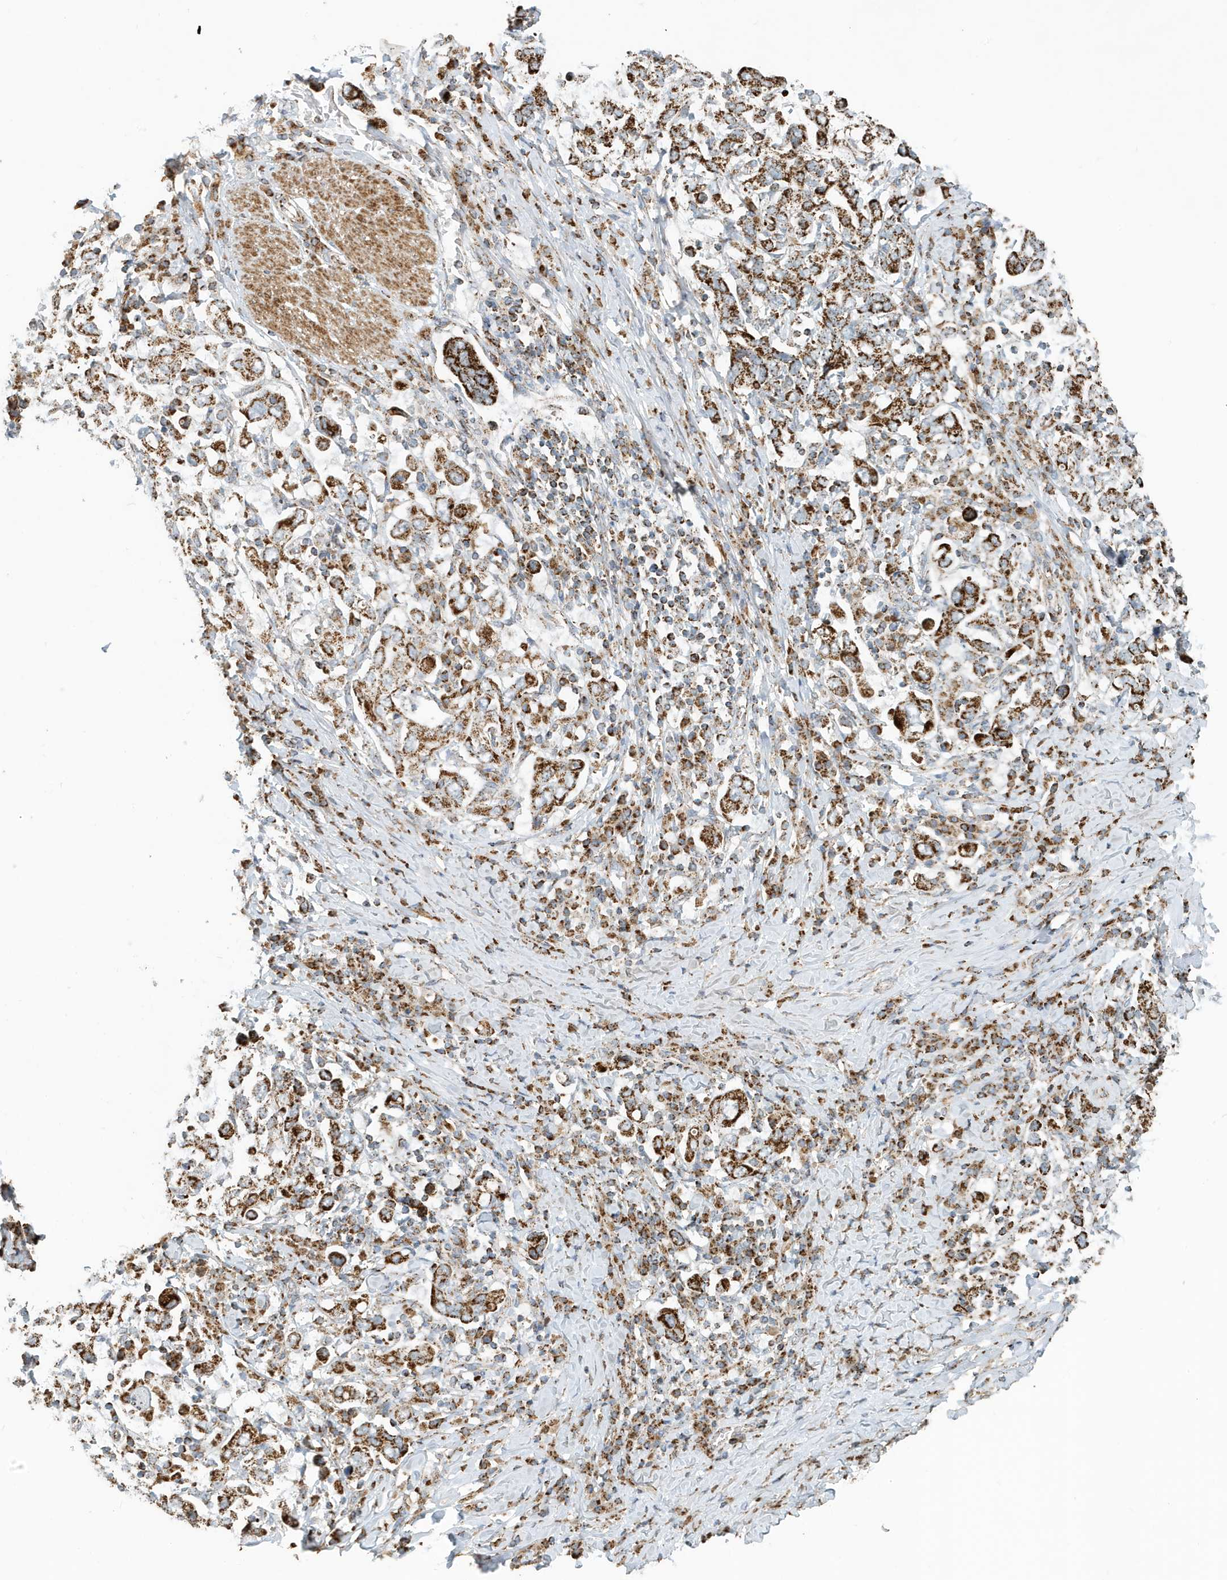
{"staining": {"intensity": "strong", "quantity": ">75%", "location": "cytoplasmic/membranous"}, "tissue": "stomach cancer", "cell_type": "Tumor cells", "image_type": "cancer", "snomed": [{"axis": "morphology", "description": "Adenocarcinoma, NOS"}, {"axis": "topography", "description": "Stomach, upper"}], "caption": "IHC micrograph of neoplastic tissue: stomach adenocarcinoma stained using IHC displays high levels of strong protein expression localized specifically in the cytoplasmic/membranous of tumor cells, appearing as a cytoplasmic/membranous brown color.", "gene": "MAN1A1", "patient": {"sex": "male", "age": 62}}